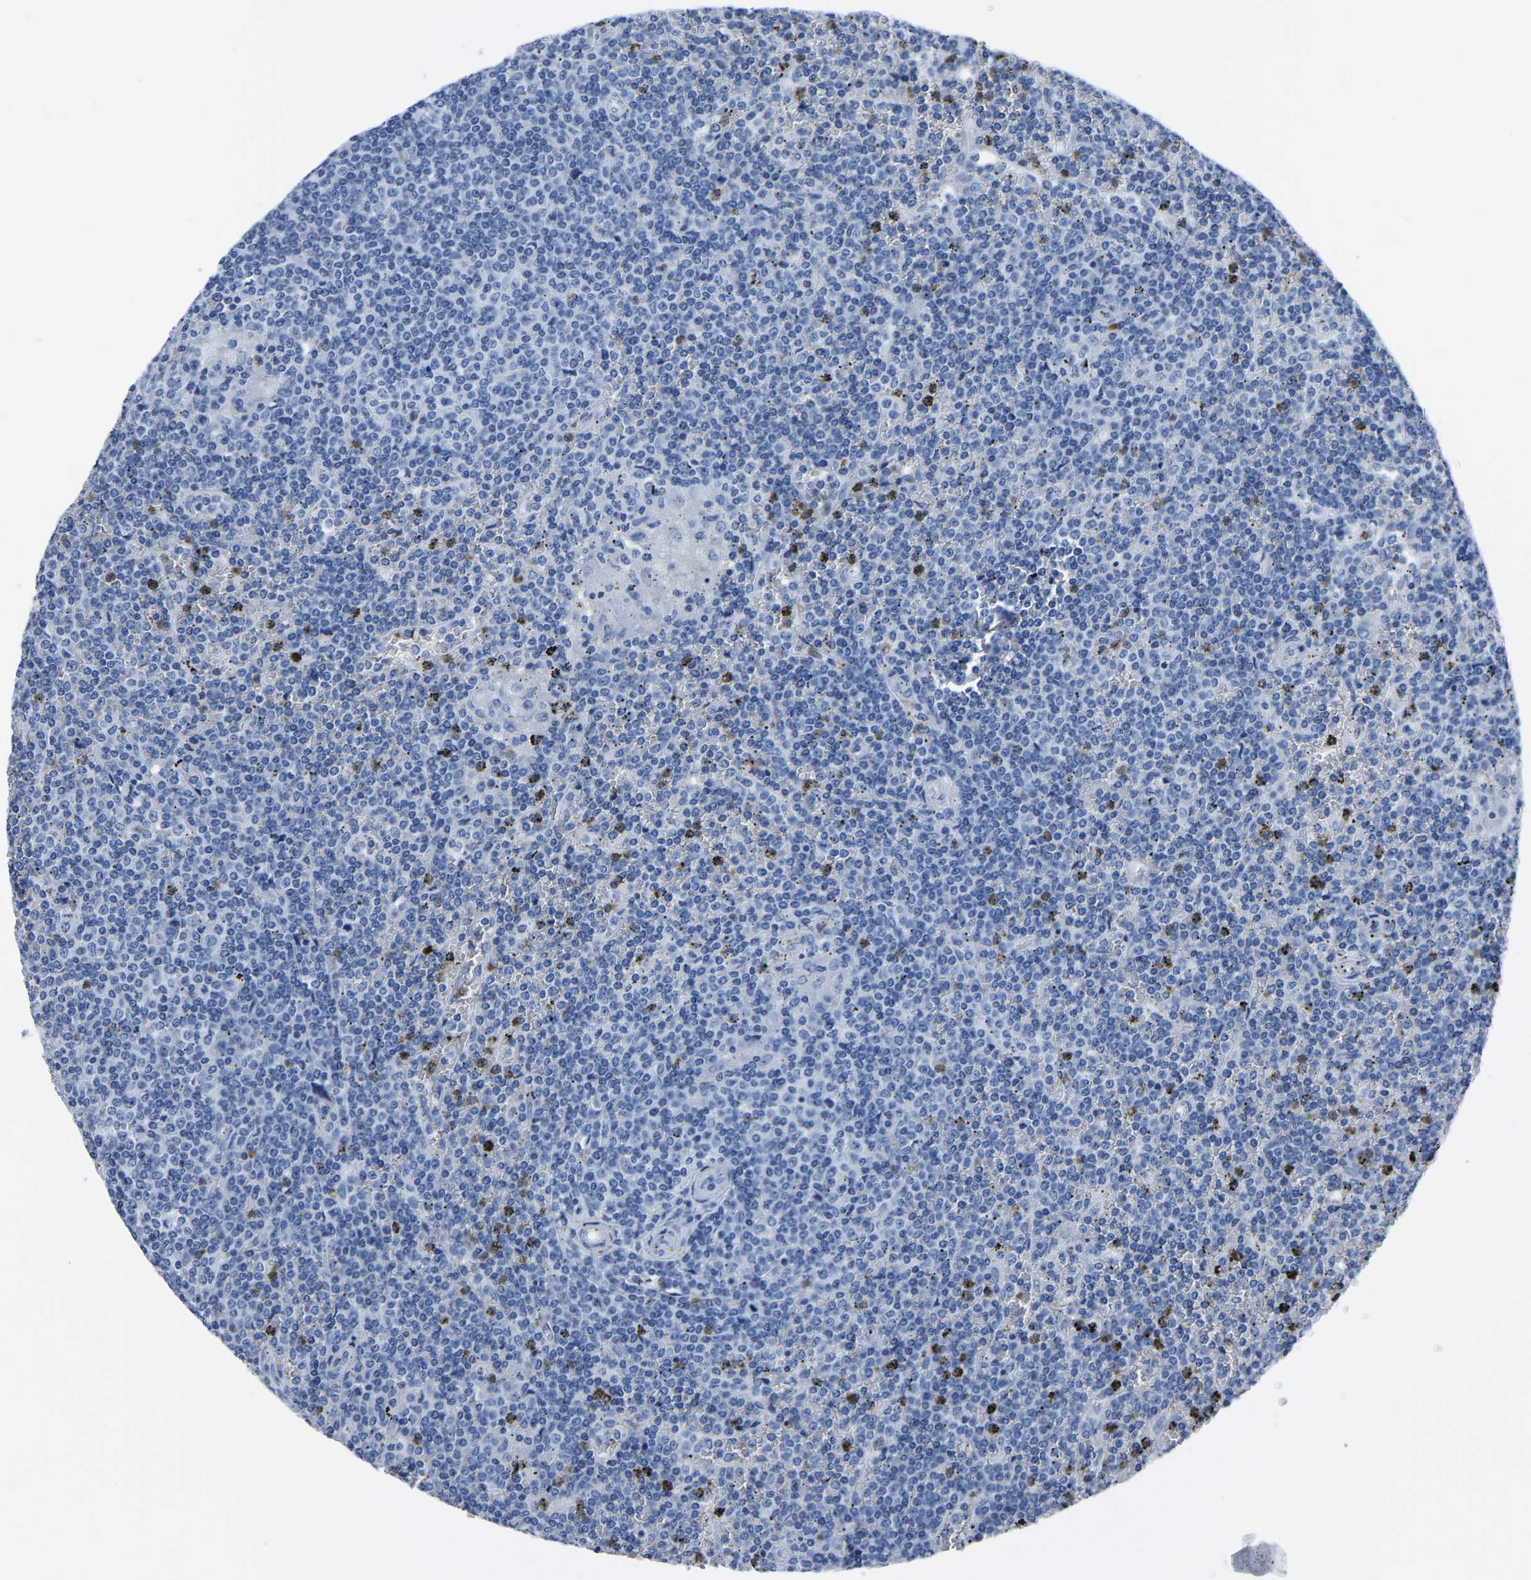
{"staining": {"intensity": "negative", "quantity": "none", "location": "none"}, "tissue": "lymphoma", "cell_type": "Tumor cells", "image_type": "cancer", "snomed": [{"axis": "morphology", "description": "Malignant lymphoma, non-Hodgkin's type, Low grade"}, {"axis": "topography", "description": "Spleen"}], "caption": "Immunohistochemistry (IHC) image of lymphoma stained for a protein (brown), which exhibits no staining in tumor cells.", "gene": "IMPG2", "patient": {"sex": "female", "age": 19}}